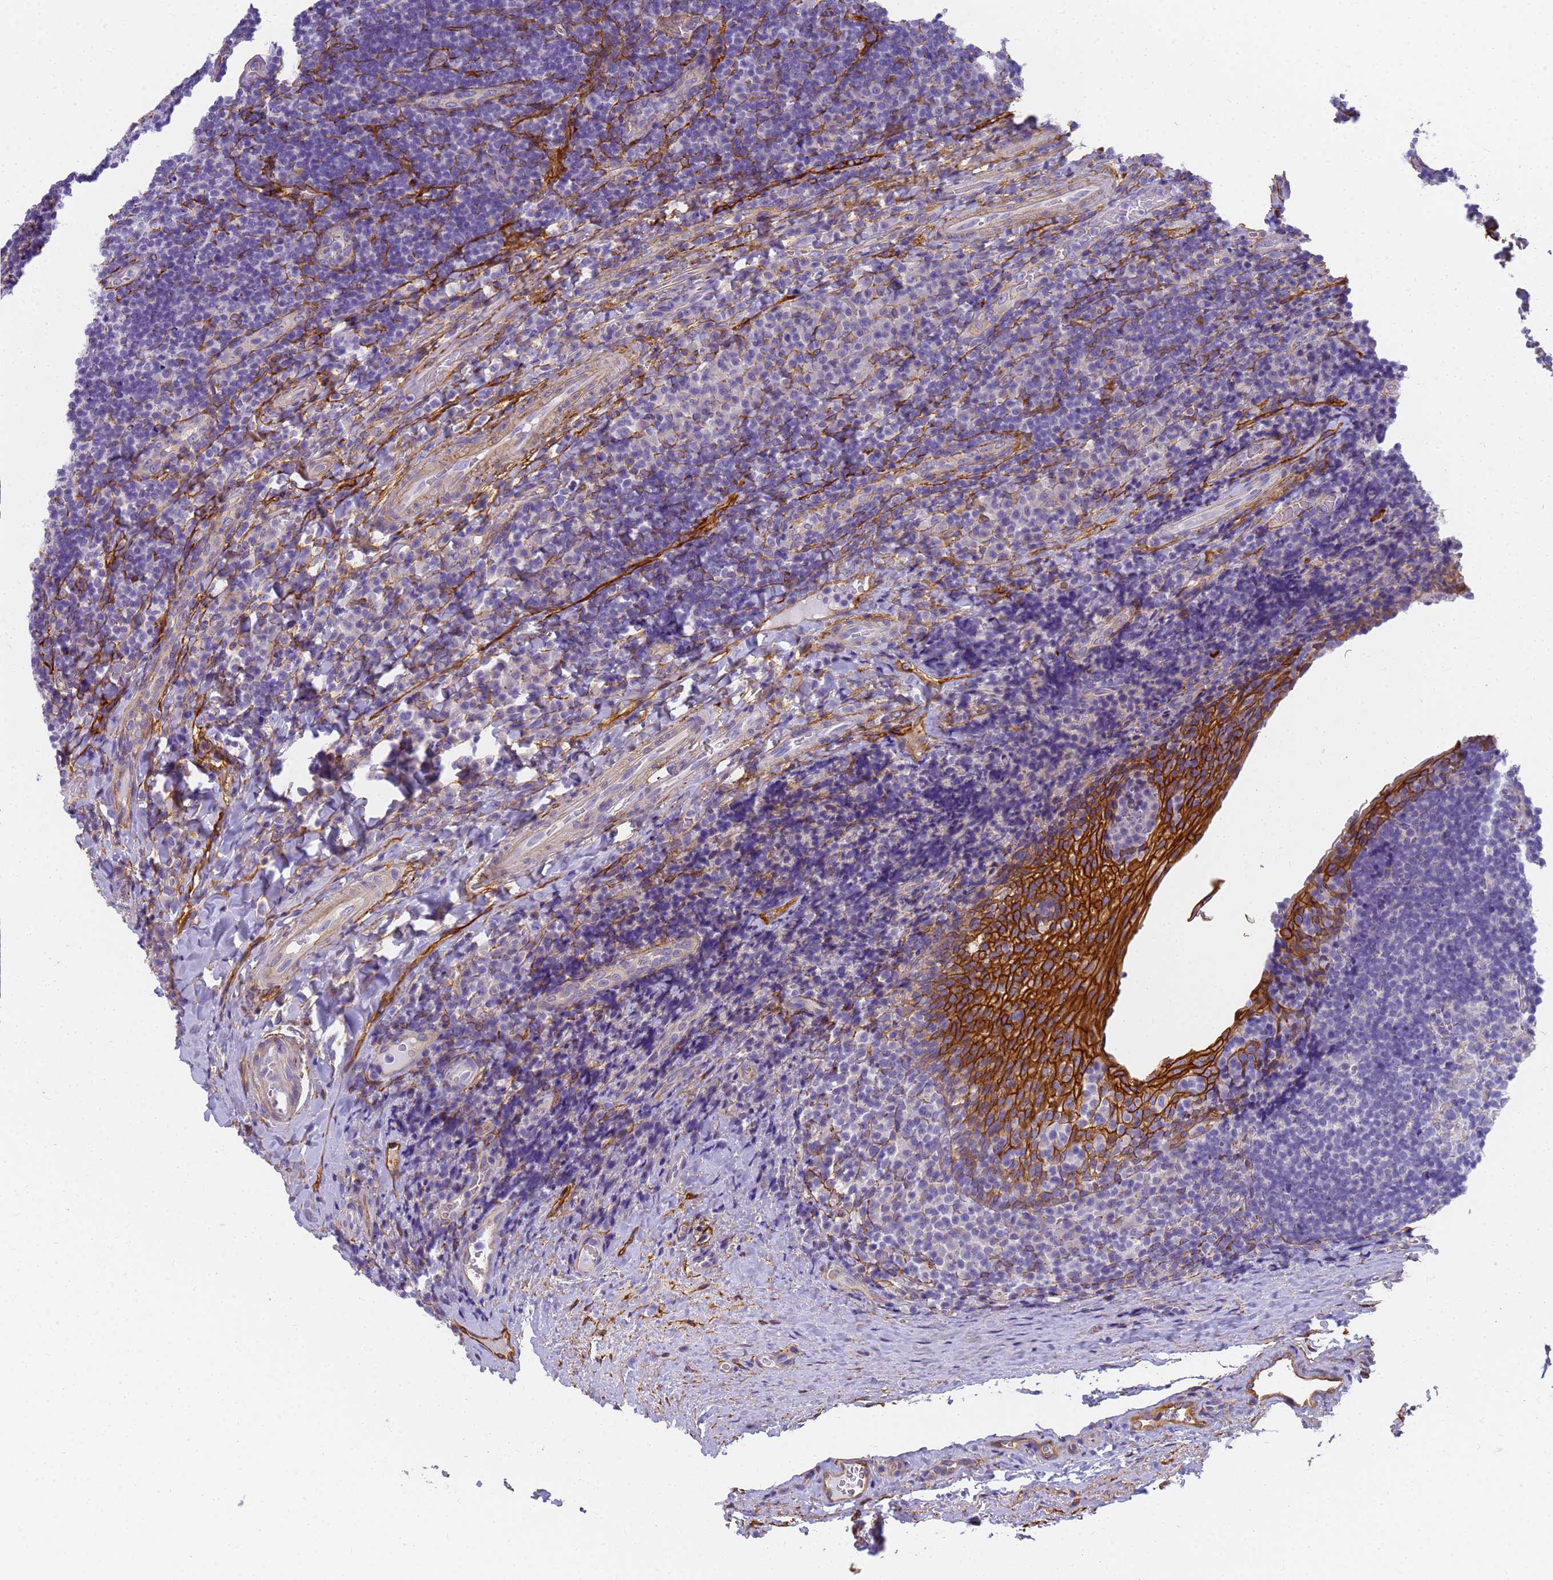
{"staining": {"intensity": "negative", "quantity": "none", "location": "none"}, "tissue": "tonsil", "cell_type": "Germinal center cells", "image_type": "normal", "snomed": [{"axis": "morphology", "description": "Normal tissue, NOS"}, {"axis": "topography", "description": "Tonsil"}], "caption": "This is a photomicrograph of immunohistochemistry staining of normal tonsil, which shows no positivity in germinal center cells. (DAB immunohistochemistry (IHC), high magnification).", "gene": "MVB12A", "patient": {"sex": "male", "age": 17}}